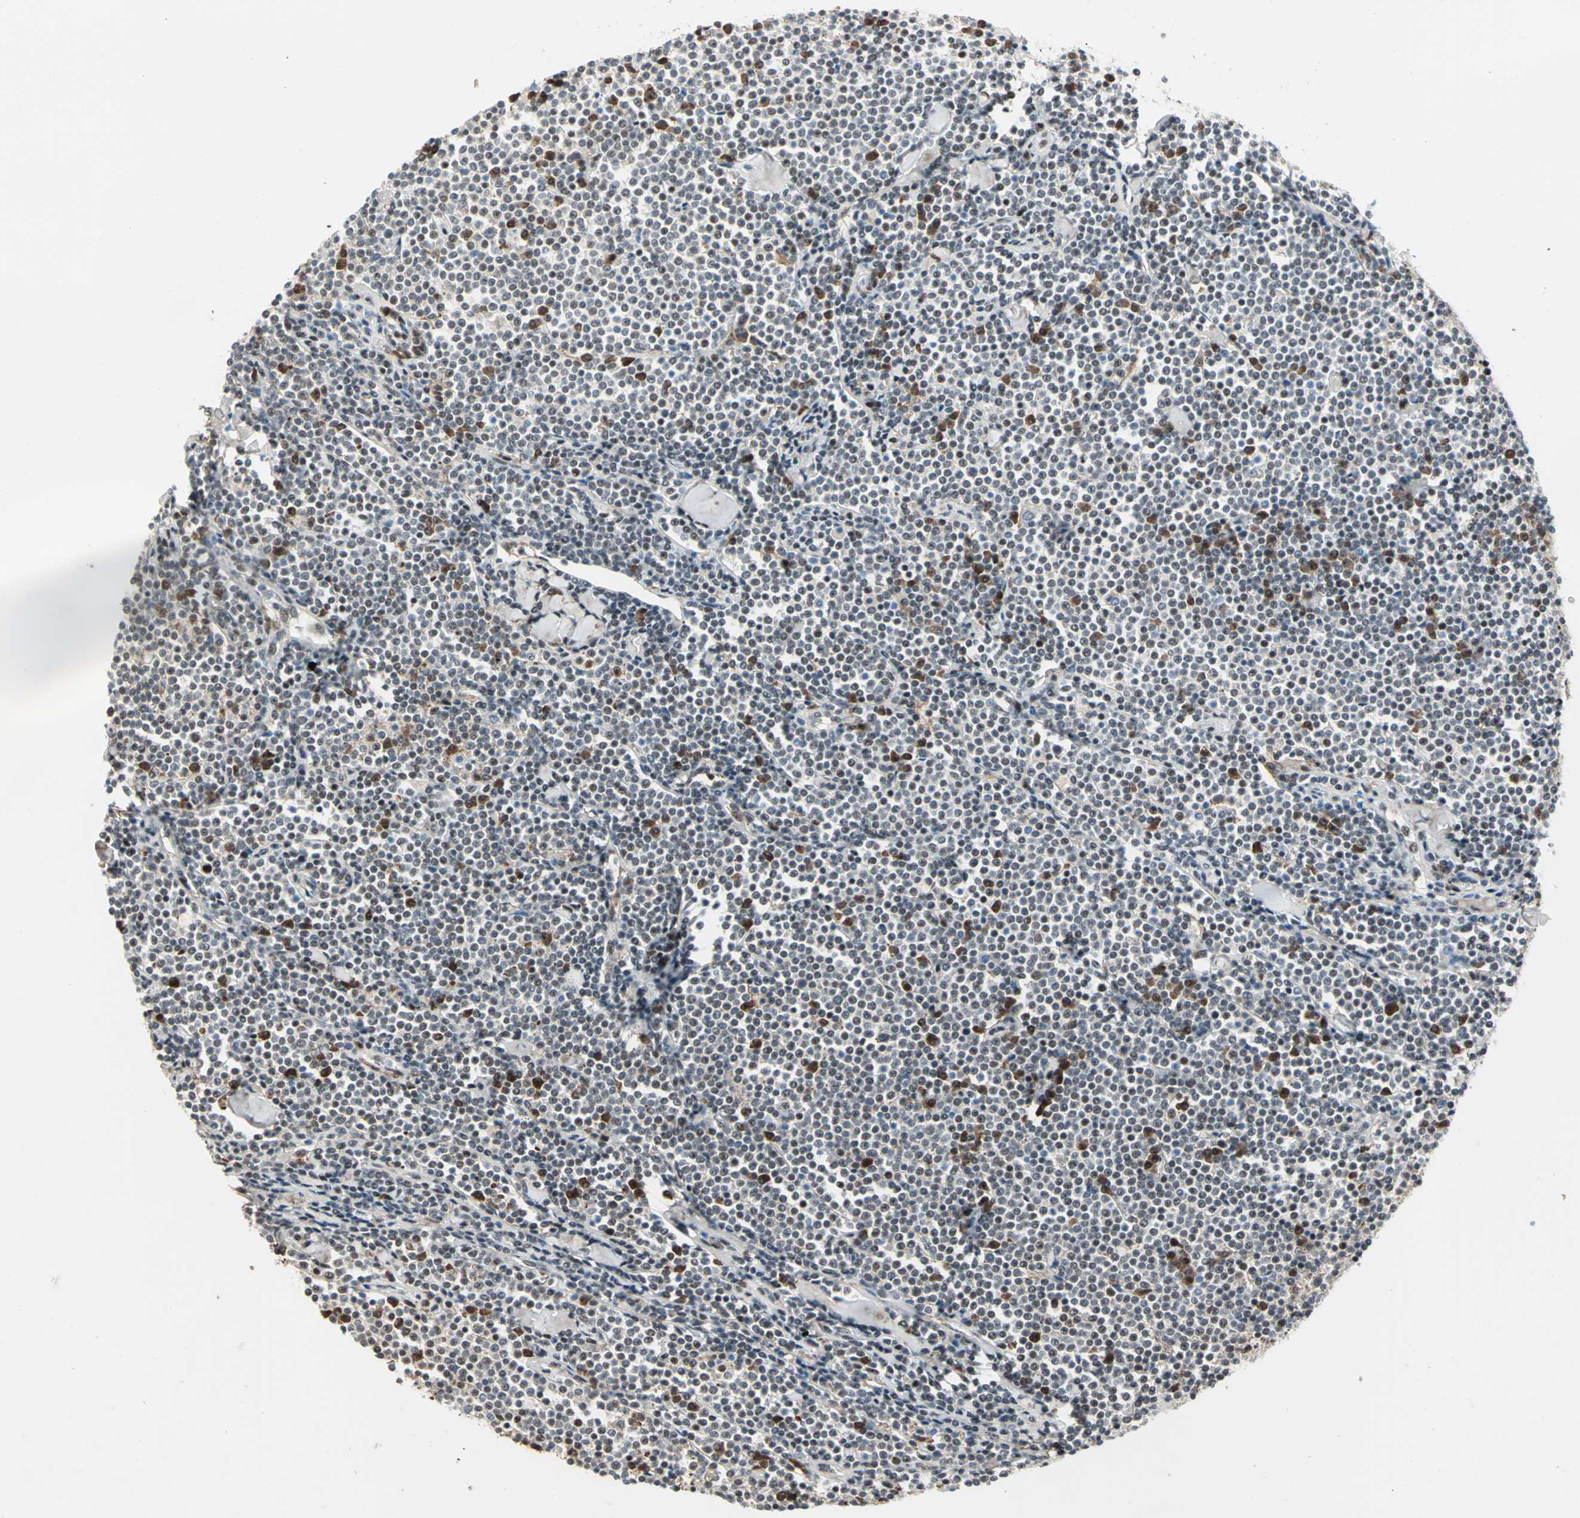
{"staining": {"intensity": "moderate", "quantity": "25%-75%", "location": "cytoplasmic/membranous,nuclear"}, "tissue": "lymphoma", "cell_type": "Tumor cells", "image_type": "cancer", "snomed": [{"axis": "morphology", "description": "Malignant lymphoma, non-Hodgkin's type, Low grade"}, {"axis": "topography", "description": "Soft tissue"}], "caption": "Tumor cells demonstrate medium levels of moderate cytoplasmic/membranous and nuclear positivity in about 25%-75% of cells in human lymphoma. (DAB (3,3'-diaminobenzidine) IHC with brightfield microscopy, high magnification).", "gene": "CCNT1", "patient": {"sex": "male", "age": 92}}